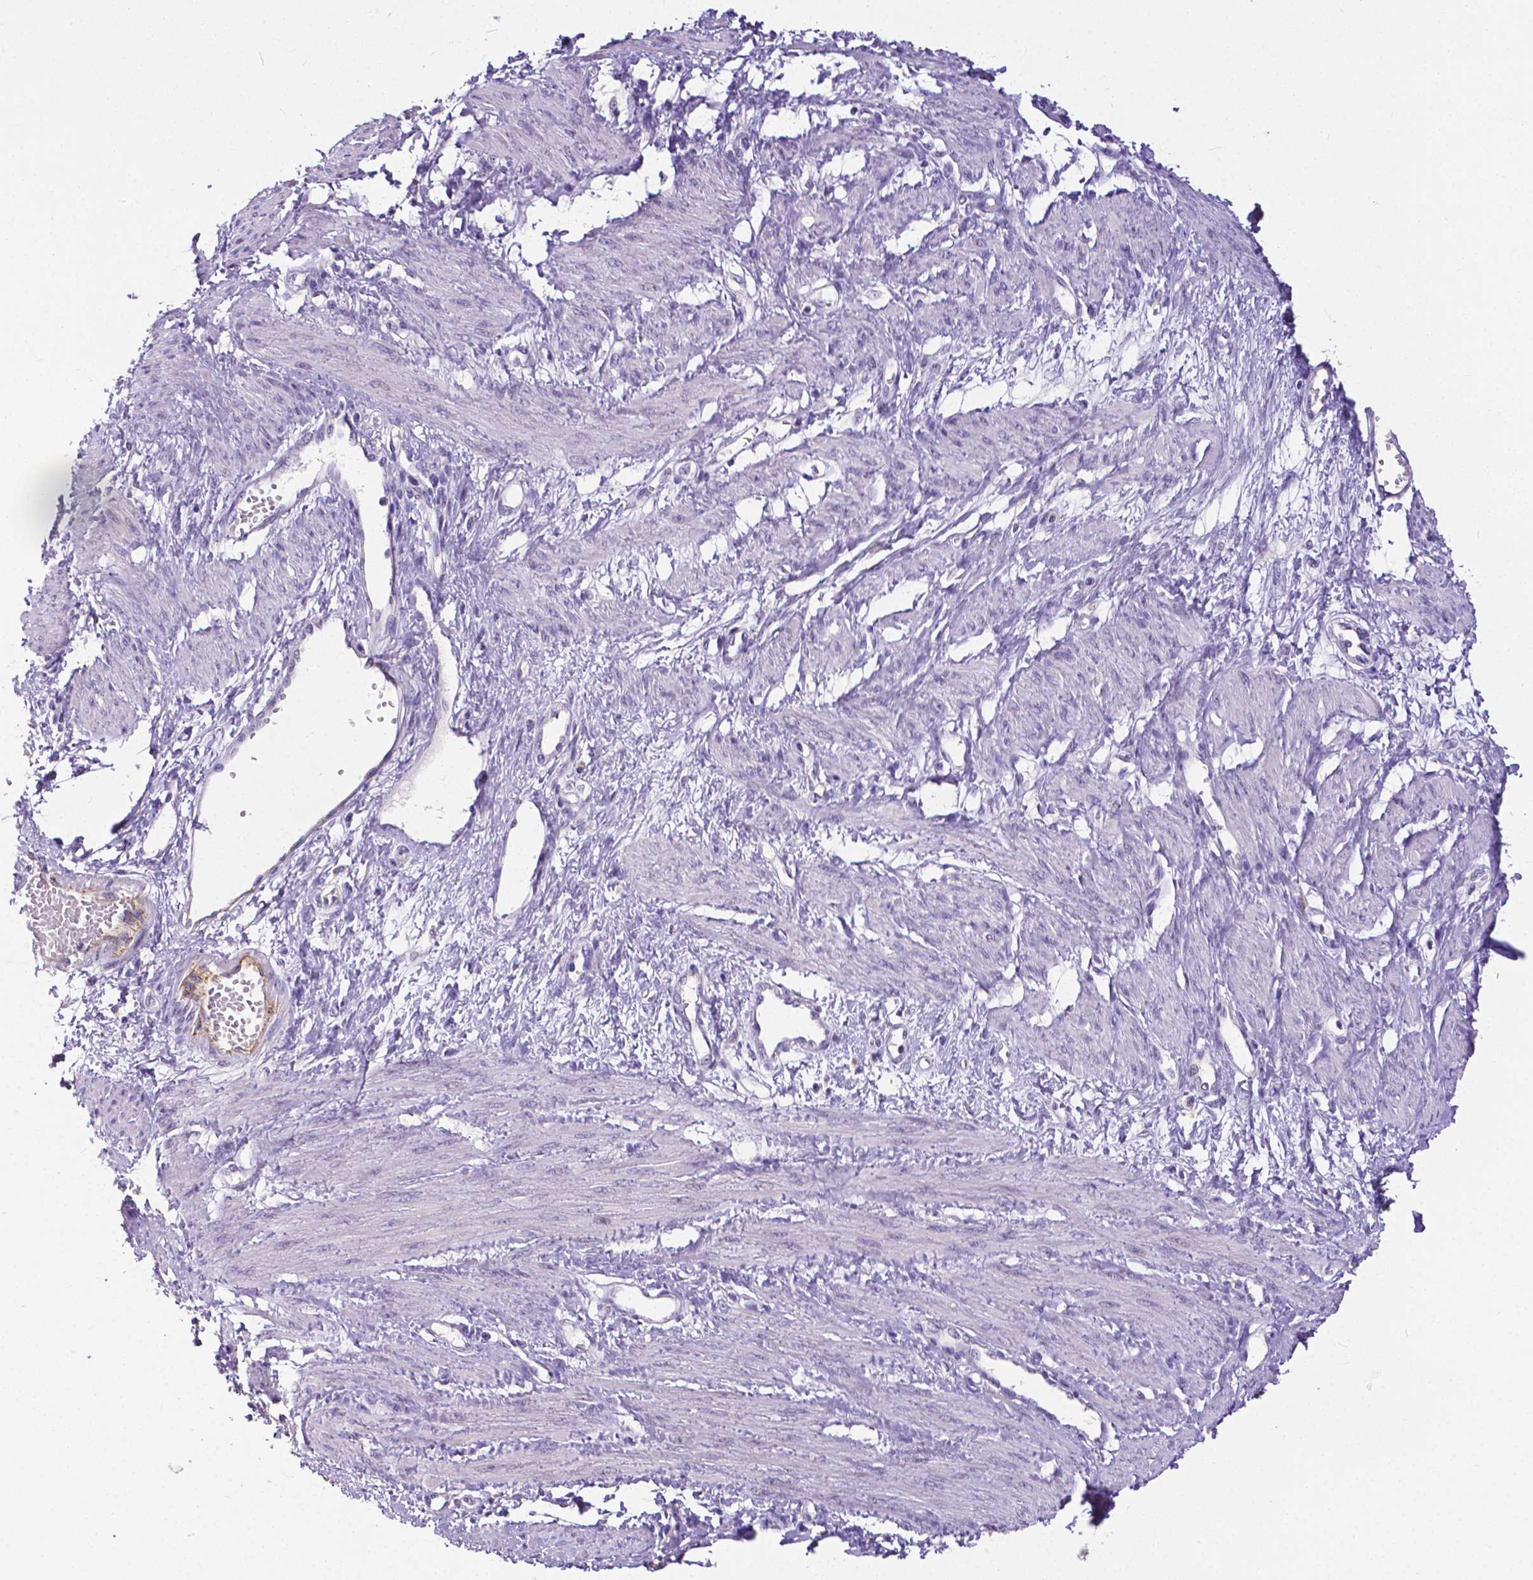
{"staining": {"intensity": "negative", "quantity": "none", "location": "none"}, "tissue": "smooth muscle", "cell_type": "Smooth muscle cells", "image_type": "normal", "snomed": [{"axis": "morphology", "description": "Normal tissue, NOS"}, {"axis": "topography", "description": "Smooth muscle"}, {"axis": "topography", "description": "Uterus"}], "caption": "Smooth muscle stained for a protein using IHC displays no expression smooth muscle cells.", "gene": "OCLN", "patient": {"sex": "female", "age": 39}}